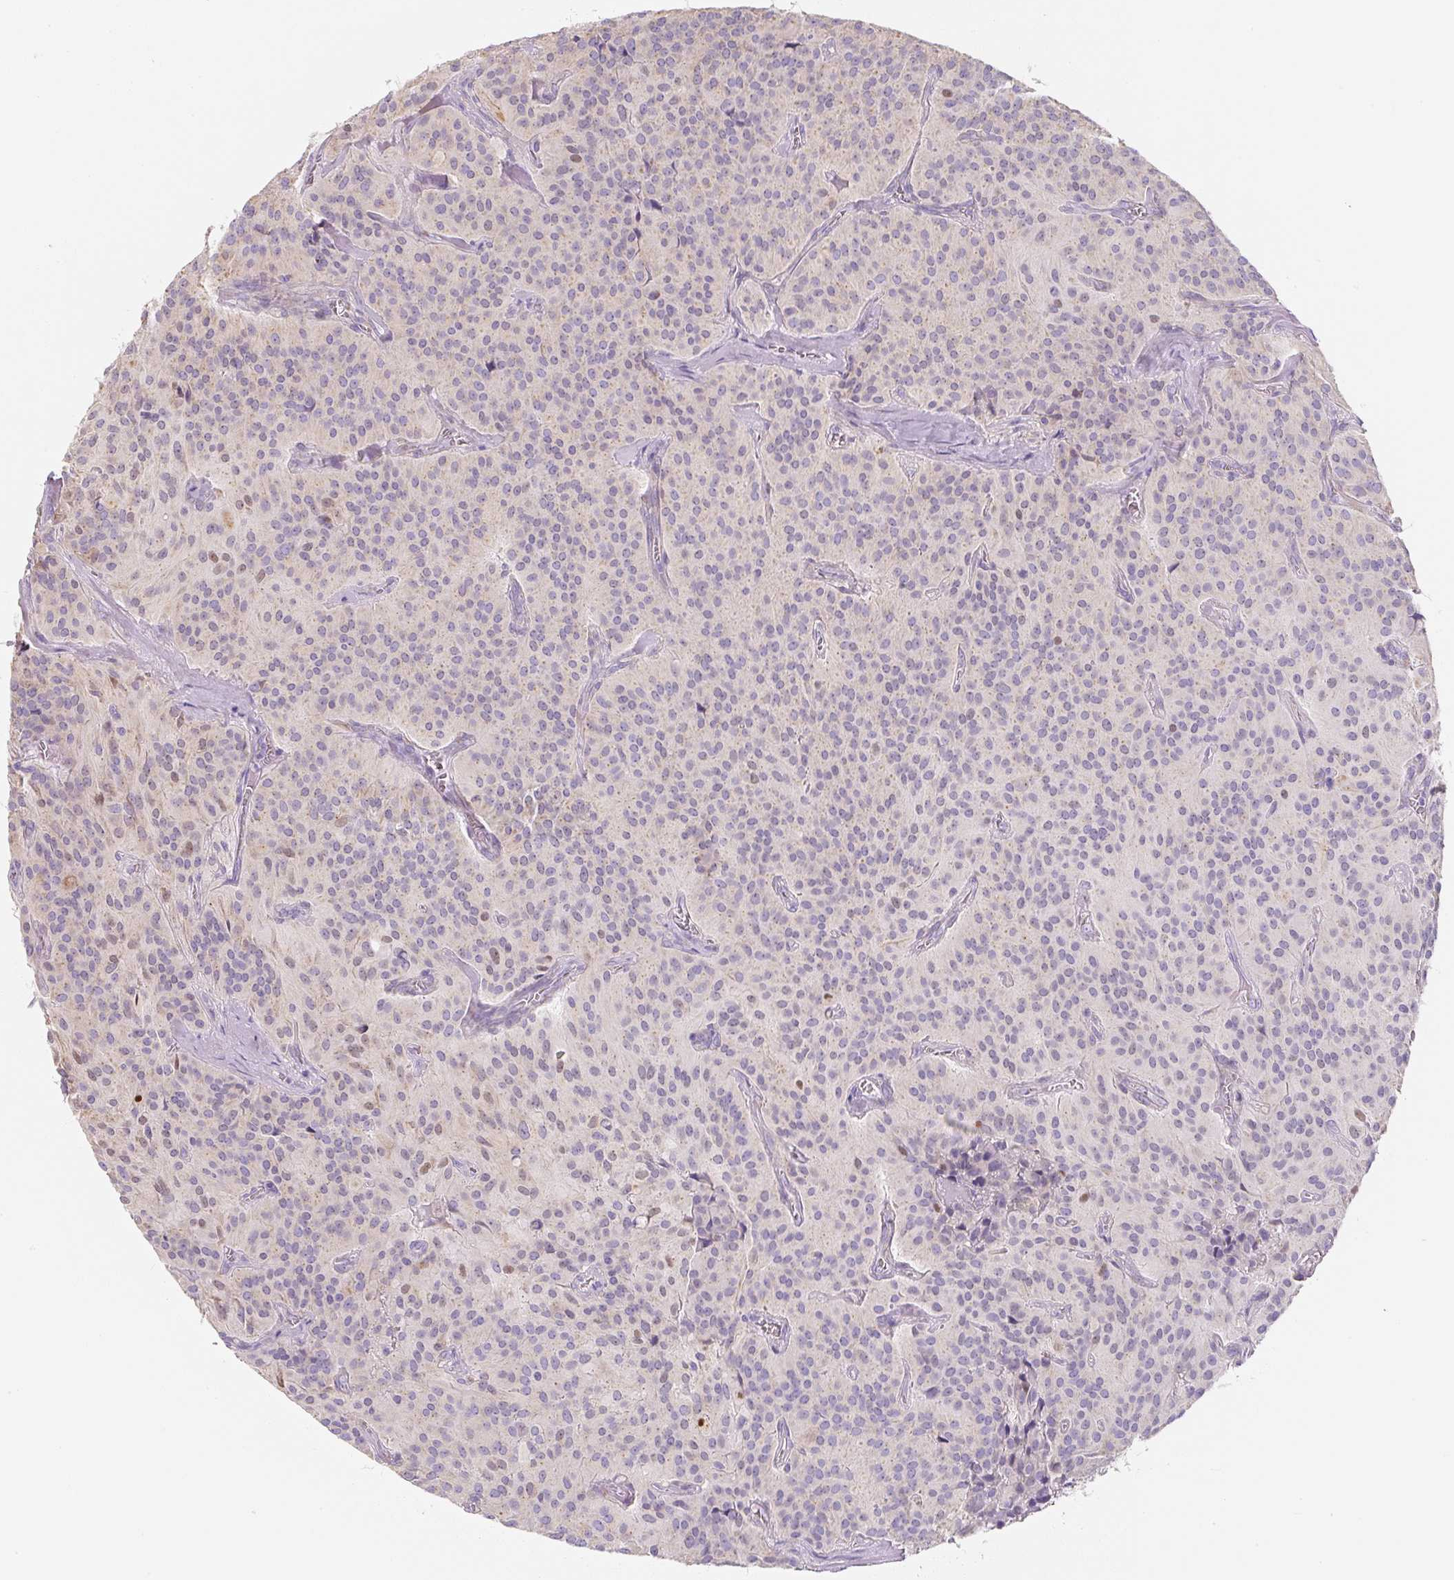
{"staining": {"intensity": "weak", "quantity": "<25%", "location": "cytoplasmic/membranous,nuclear"}, "tissue": "glioma", "cell_type": "Tumor cells", "image_type": "cancer", "snomed": [{"axis": "morphology", "description": "Glioma, malignant, Low grade"}, {"axis": "topography", "description": "Brain"}], "caption": "A high-resolution photomicrograph shows immunohistochemistry staining of malignant glioma (low-grade), which demonstrates no significant staining in tumor cells.", "gene": "PWWP3B", "patient": {"sex": "male", "age": 42}}